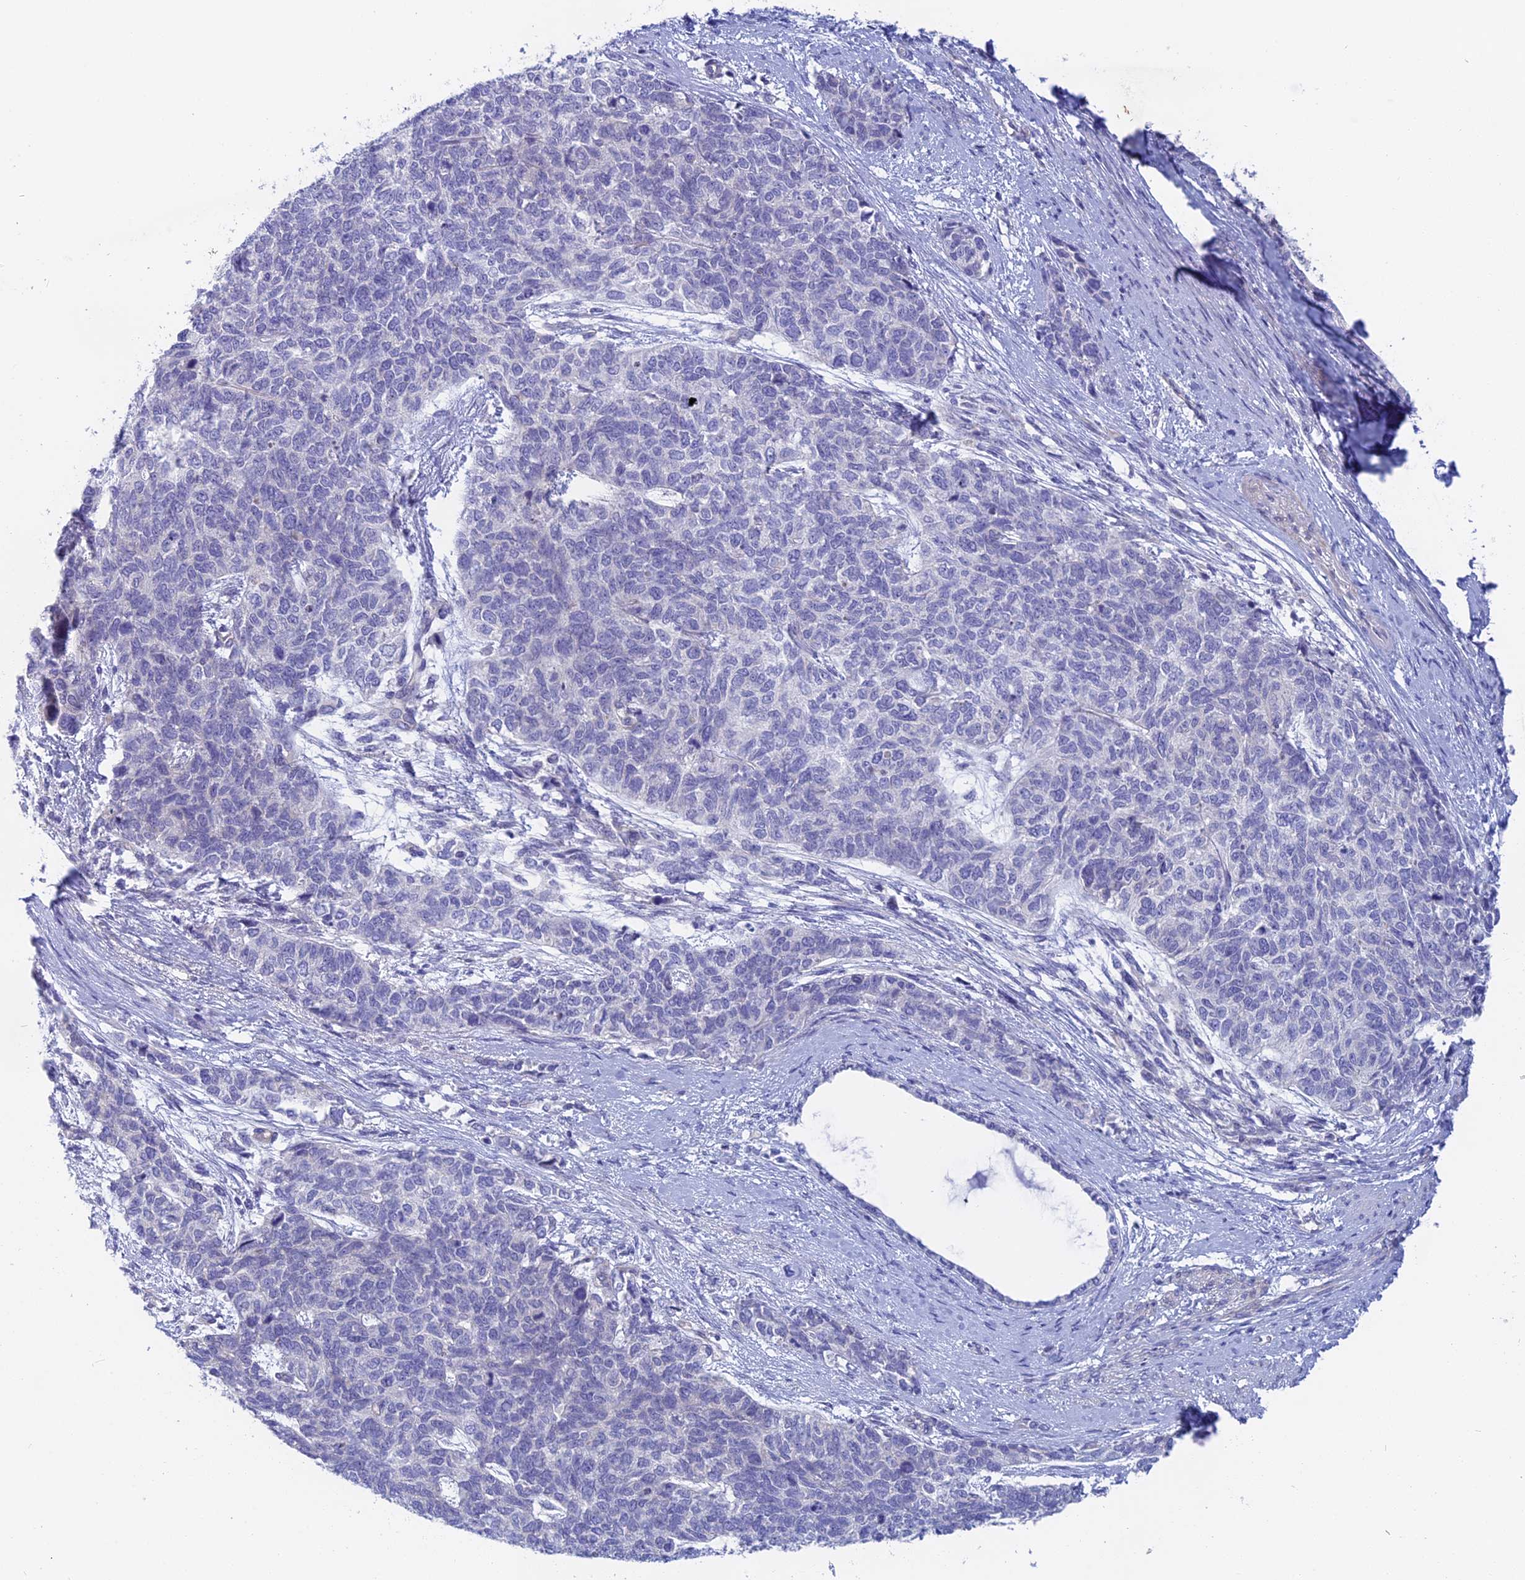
{"staining": {"intensity": "negative", "quantity": "none", "location": "none"}, "tissue": "cervical cancer", "cell_type": "Tumor cells", "image_type": "cancer", "snomed": [{"axis": "morphology", "description": "Squamous cell carcinoma, NOS"}, {"axis": "topography", "description": "Cervix"}], "caption": "Tumor cells are negative for brown protein staining in squamous cell carcinoma (cervical).", "gene": "GLB1L", "patient": {"sex": "female", "age": 63}}